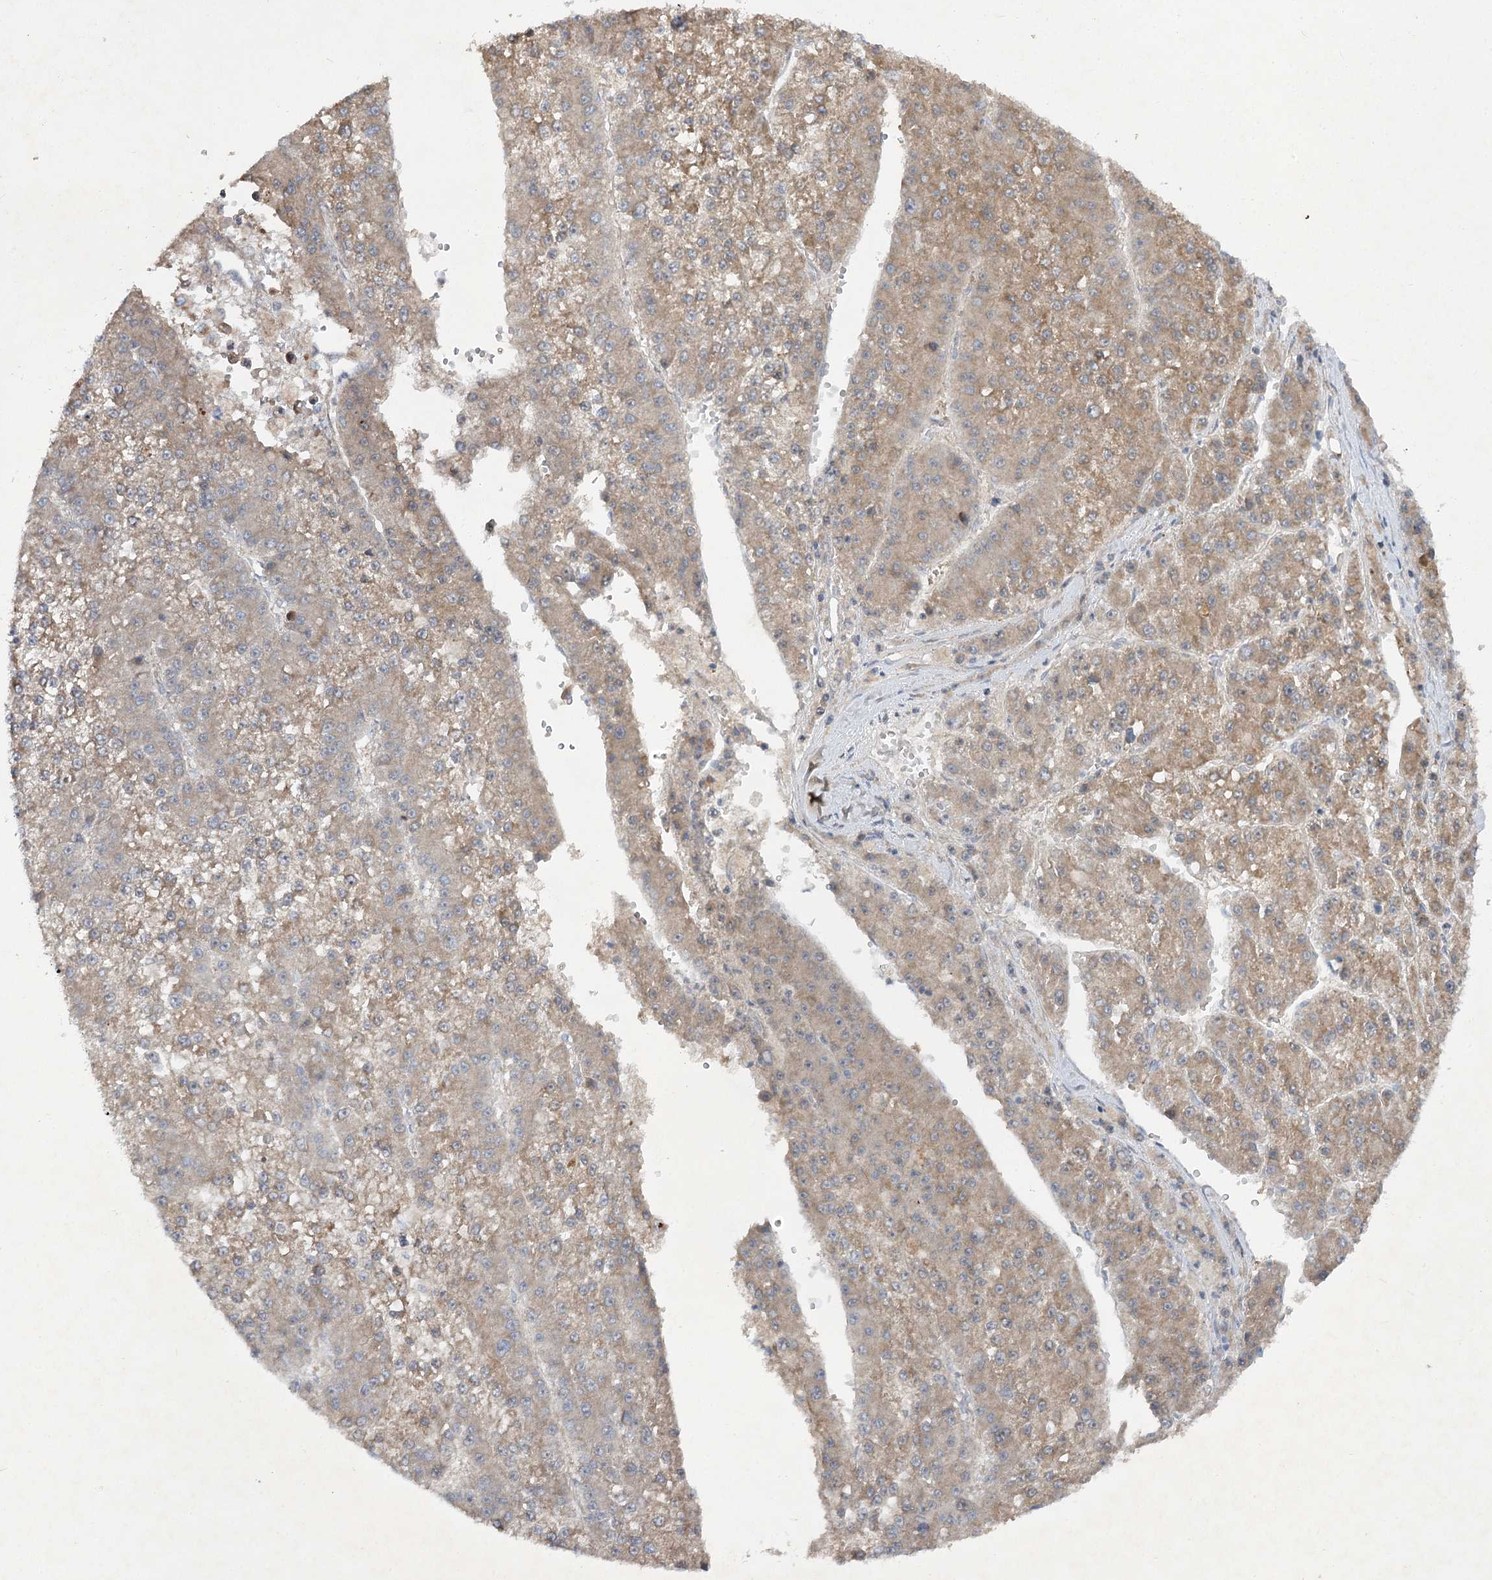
{"staining": {"intensity": "moderate", "quantity": ">75%", "location": "cytoplasmic/membranous"}, "tissue": "liver cancer", "cell_type": "Tumor cells", "image_type": "cancer", "snomed": [{"axis": "morphology", "description": "Carcinoma, Hepatocellular, NOS"}, {"axis": "topography", "description": "Liver"}], "caption": "A histopathology image of hepatocellular carcinoma (liver) stained for a protein shows moderate cytoplasmic/membranous brown staining in tumor cells.", "gene": "KIAA0825", "patient": {"sex": "female", "age": 73}}